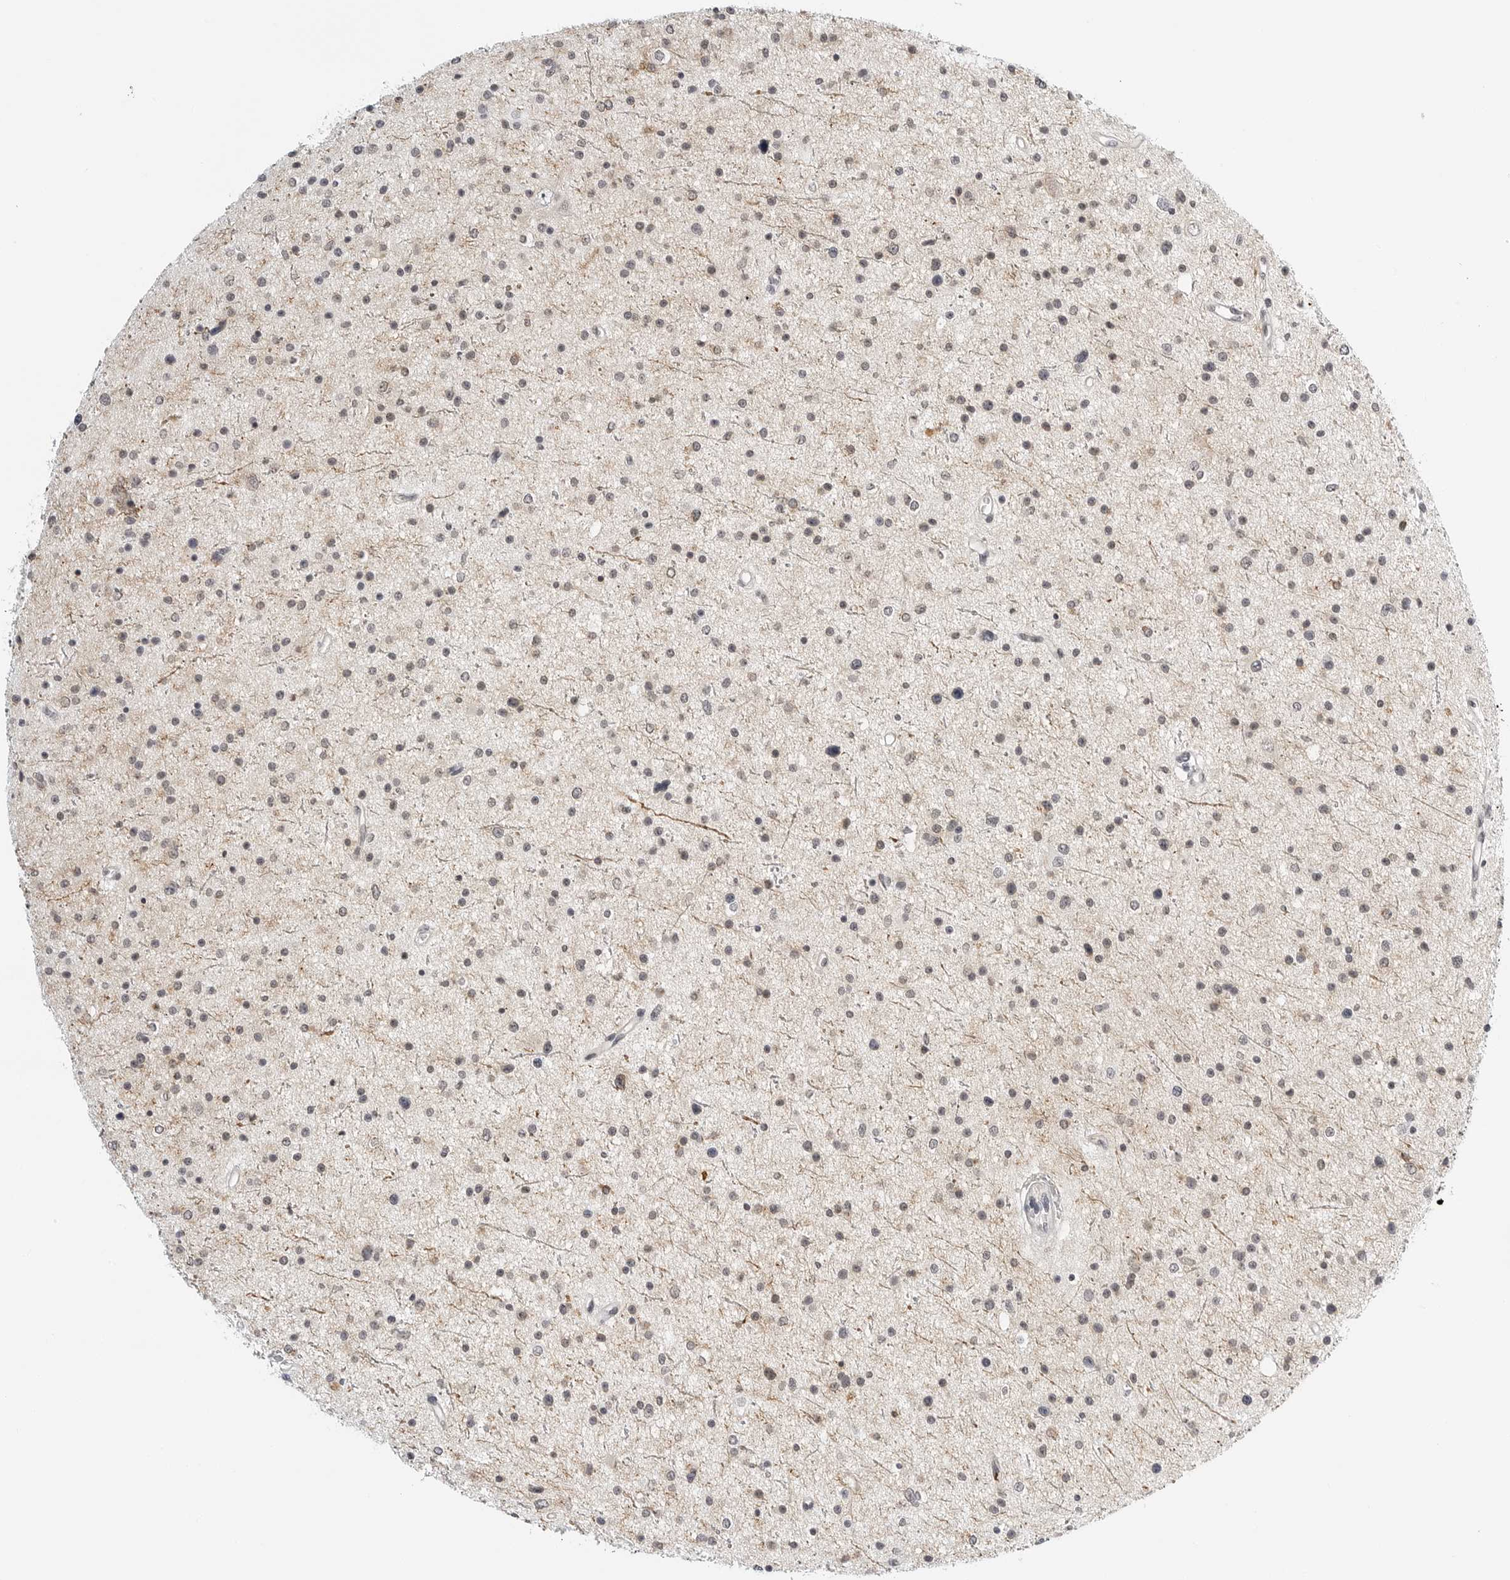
{"staining": {"intensity": "weak", "quantity": ">75%", "location": "nuclear"}, "tissue": "glioma", "cell_type": "Tumor cells", "image_type": "cancer", "snomed": [{"axis": "morphology", "description": "Glioma, malignant, Low grade"}, {"axis": "topography", "description": "Brain"}], "caption": "Glioma was stained to show a protein in brown. There is low levels of weak nuclear positivity in approximately >75% of tumor cells.", "gene": "MAP2K5", "patient": {"sex": "female", "age": 37}}